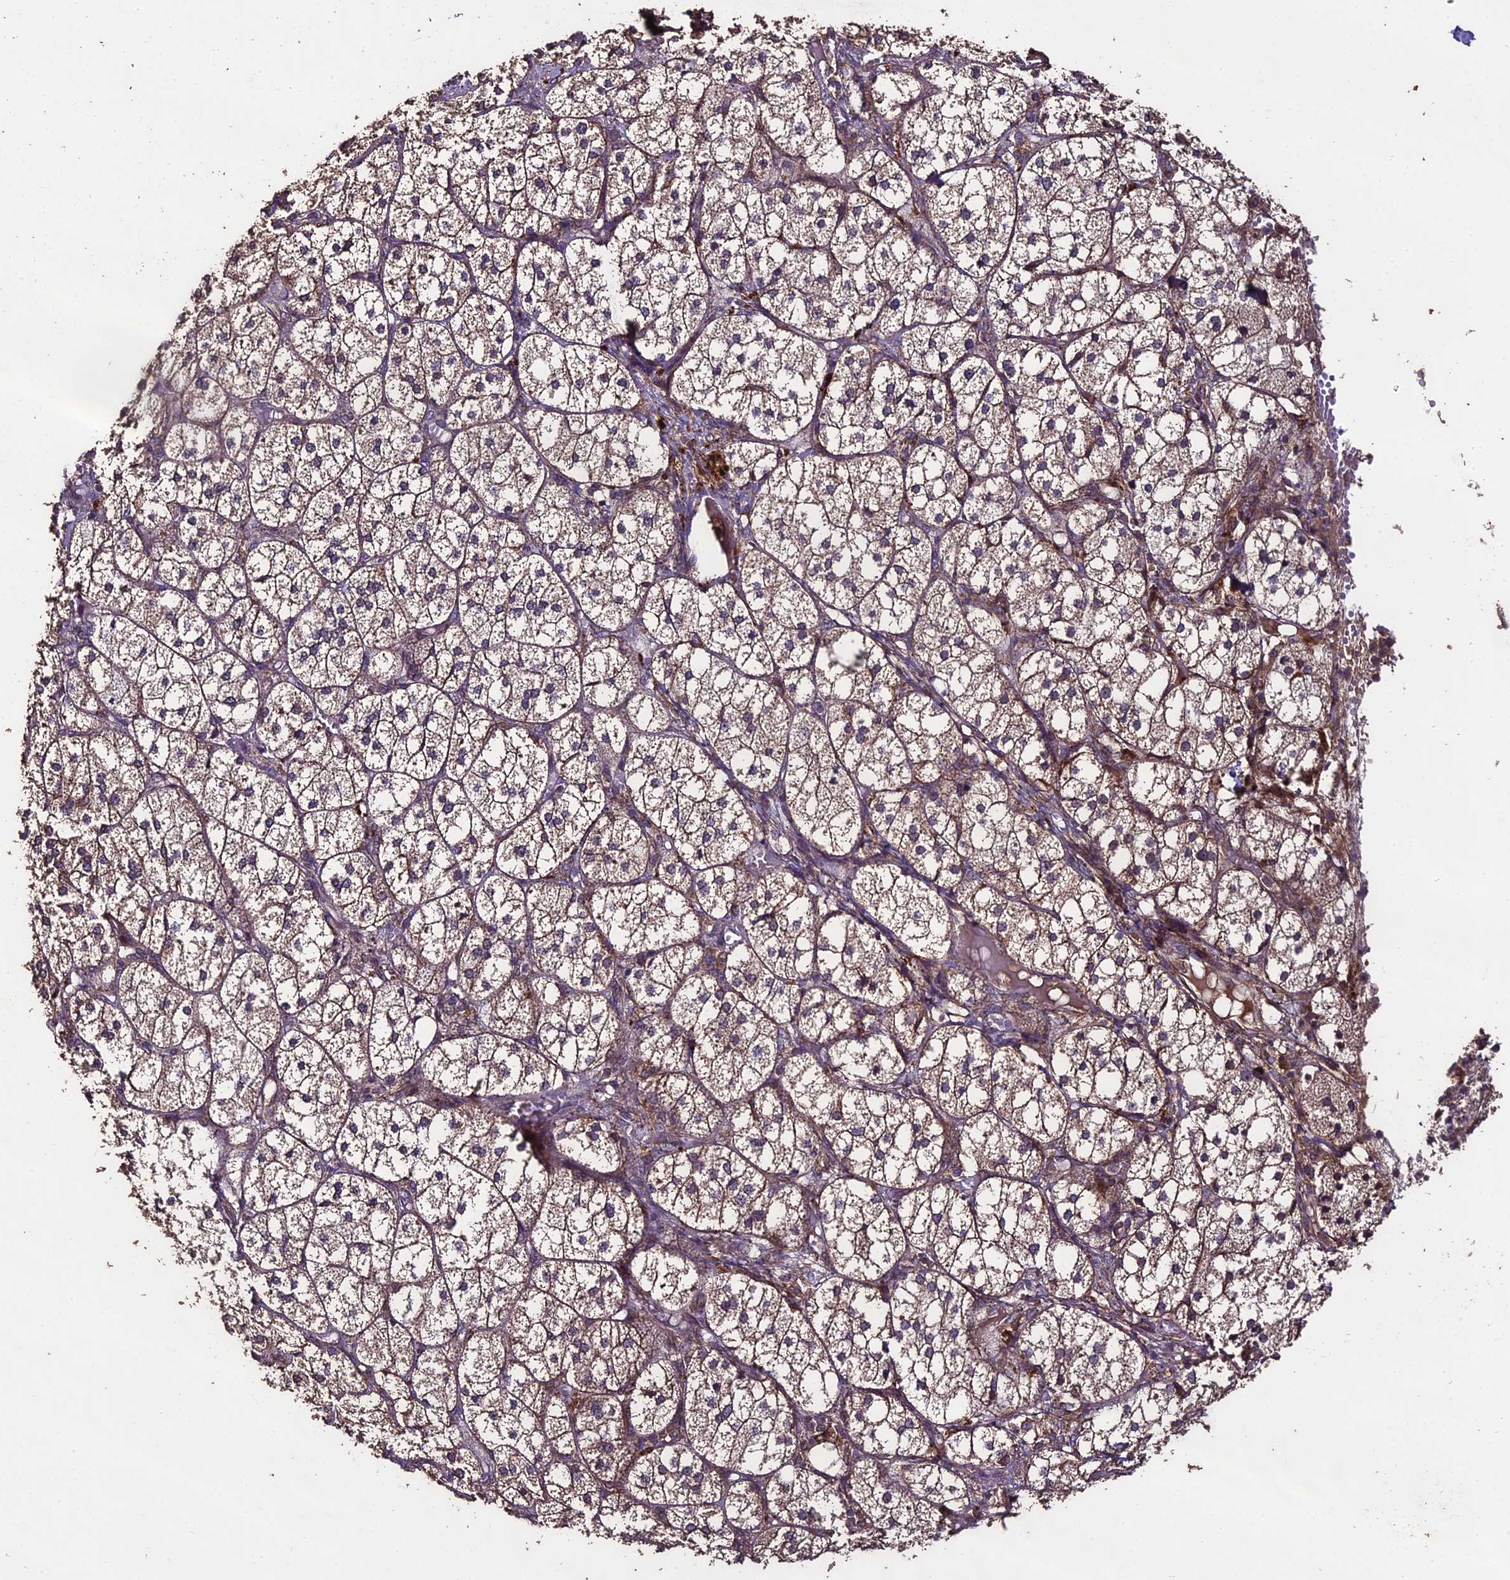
{"staining": {"intensity": "moderate", "quantity": ">75%", "location": "cytoplasmic/membranous"}, "tissue": "adrenal gland", "cell_type": "Glandular cells", "image_type": "normal", "snomed": [{"axis": "morphology", "description": "Normal tissue, NOS"}, {"axis": "topography", "description": "Adrenal gland"}], "caption": "Adrenal gland stained with IHC exhibits moderate cytoplasmic/membranous positivity in about >75% of glandular cells.", "gene": "TTLL10", "patient": {"sex": "female", "age": 61}}